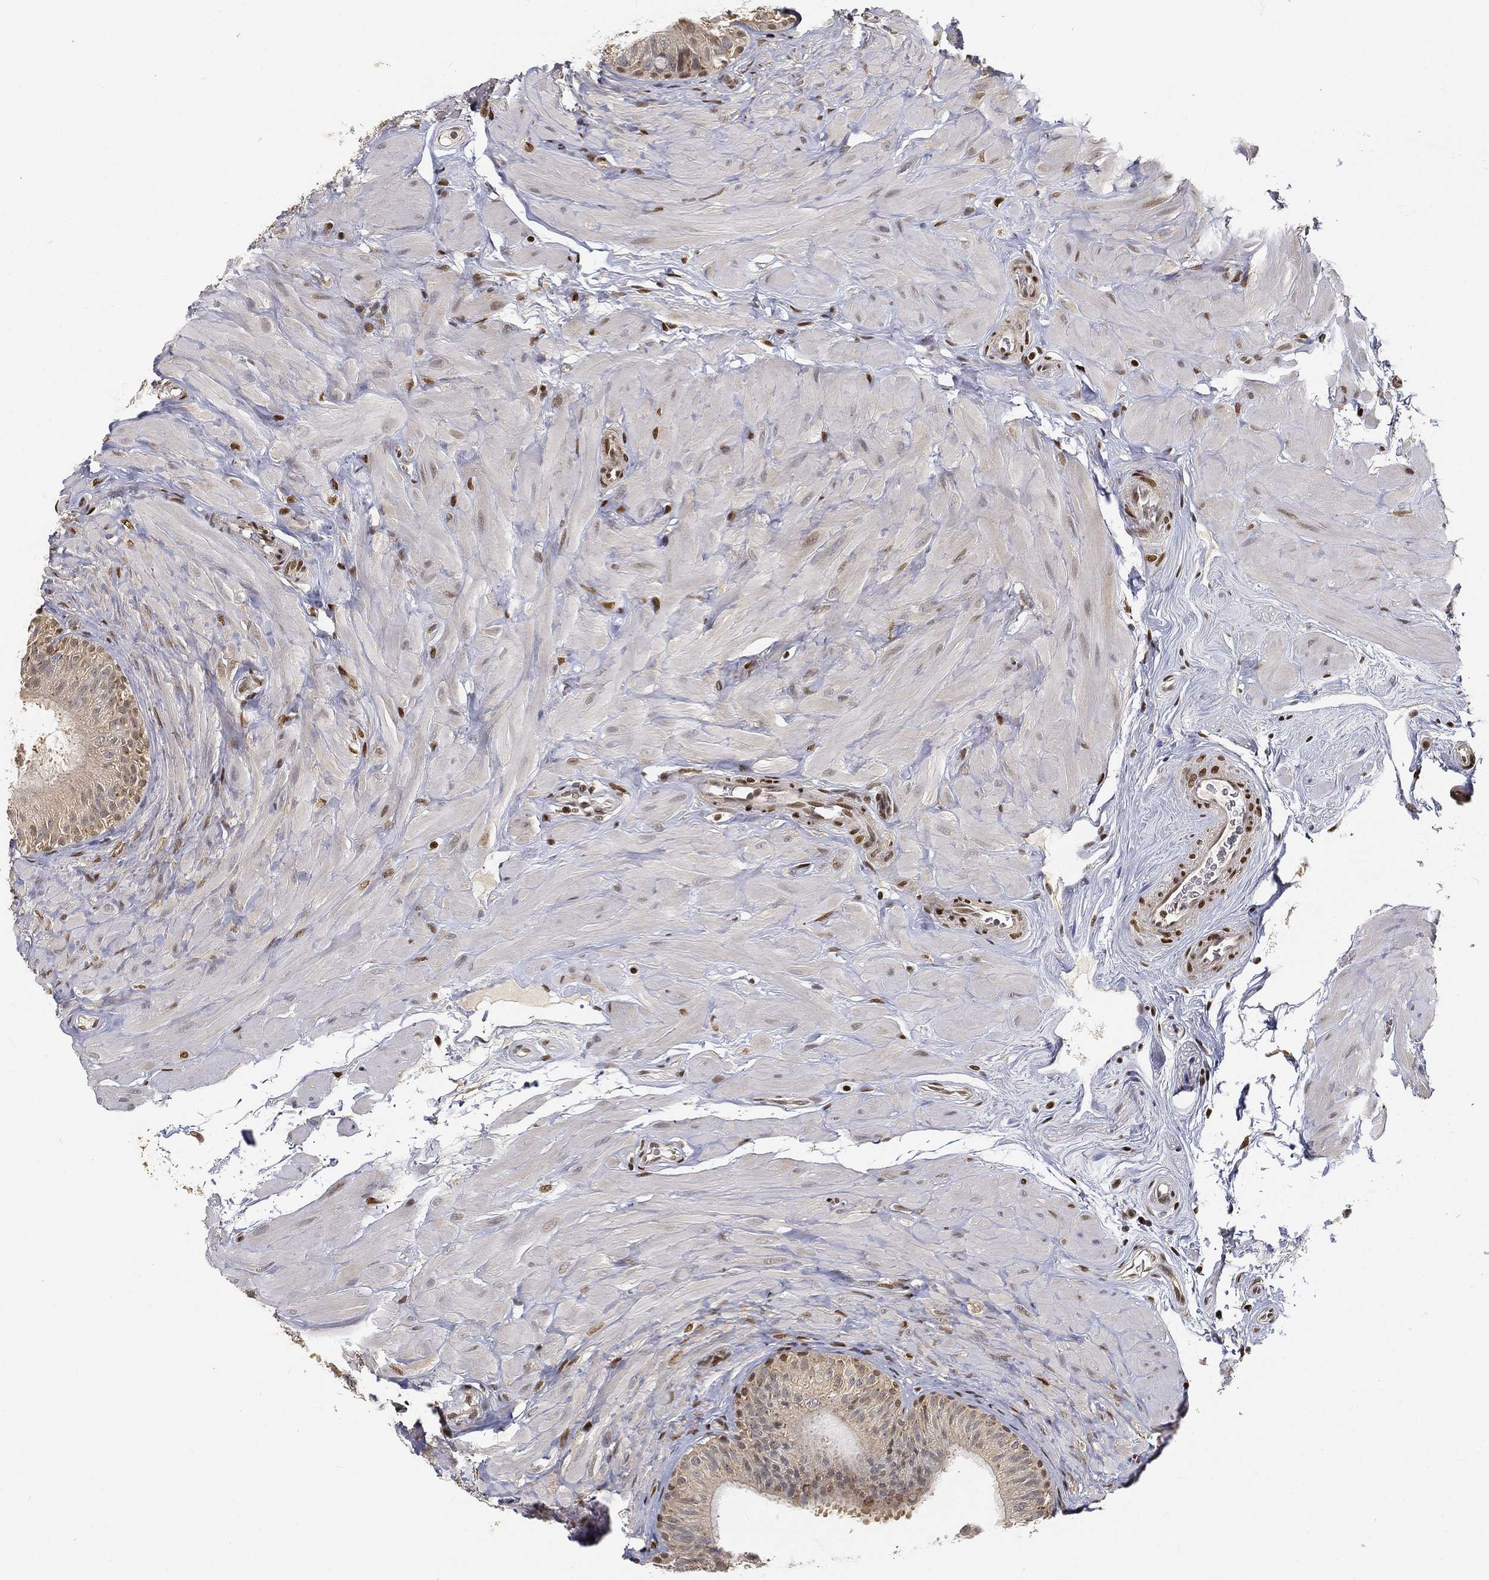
{"staining": {"intensity": "moderate", "quantity": "<25%", "location": "nuclear"}, "tissue": "epididymis", "cell_type": "Glandular cells", "image_type": "normal", "snomed": [{"axis": "morphology", "description": "Normal tissue, NOS"}, {"axis": "topography", "description": "Epididymis"}], "caption": "Protein staining exhibits moderate nuclear expression in about <25% of glandular cells in benign epididymis.", "gene": "CRTC3", "patient": {"sex": "male", "age": 34}}